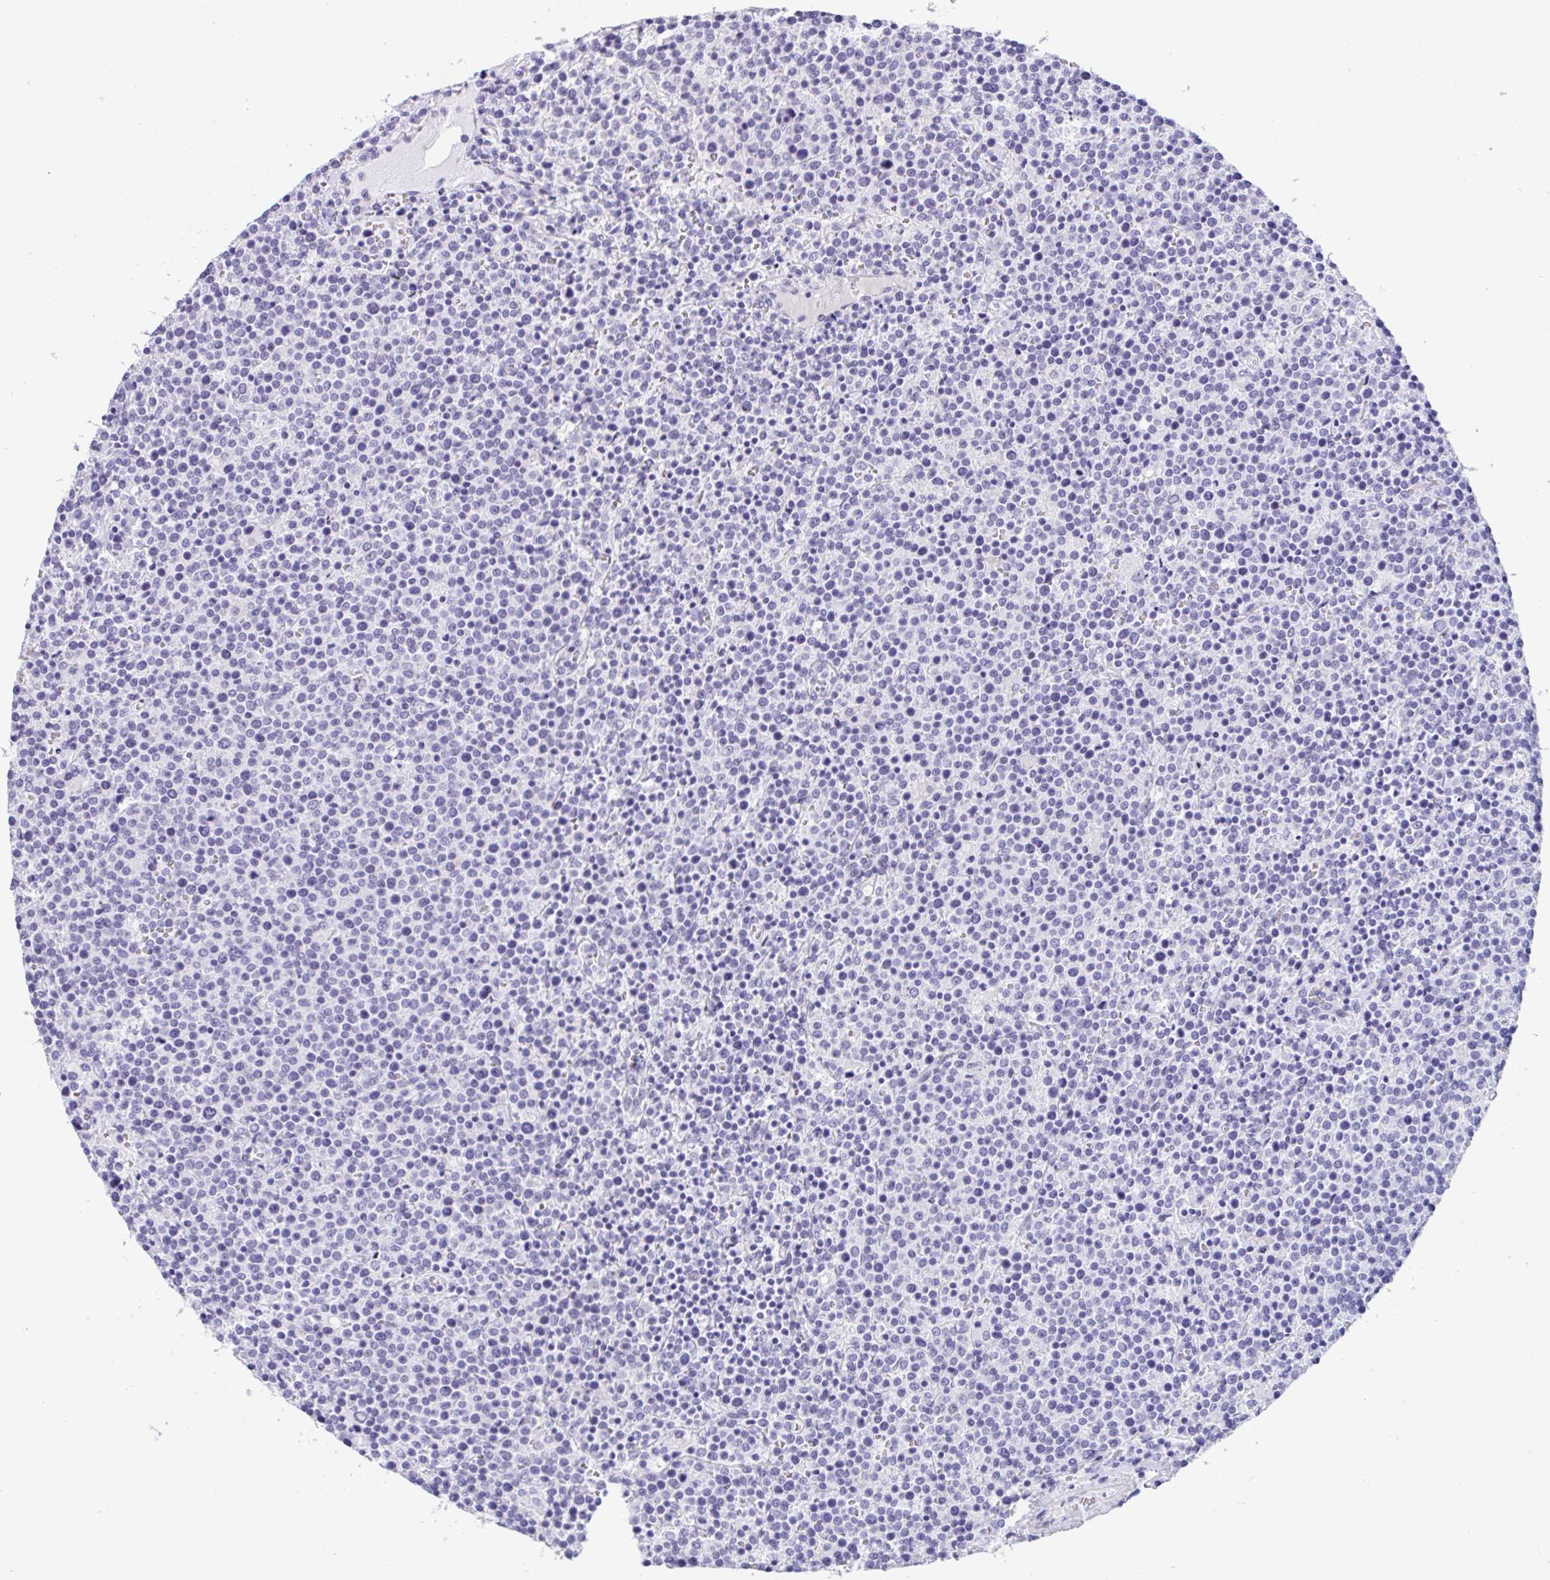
{"staining": {"intensity": "negative", "quantity": "none", "location": "none"}, "tissue": "lymphoma", "cell_type": "Tumor cells", "image_type": "cancer", "snomed": [{"axis": "morphology", "description": "Malignant lymphoma, non-Hodgkin's type, High grade"}, {"axis": "topography", "description": "Lymph node"}], "caption": "Immunohistochemistry (IHC) micrograph of neoplastic tissue: human lymphoma stained with DAB (3,3'-diaminobenzidine) reveals no significant protein positivity in tumor cells.", "gene": "YBX2", "patient": {"sex": "male", "age": 61}}